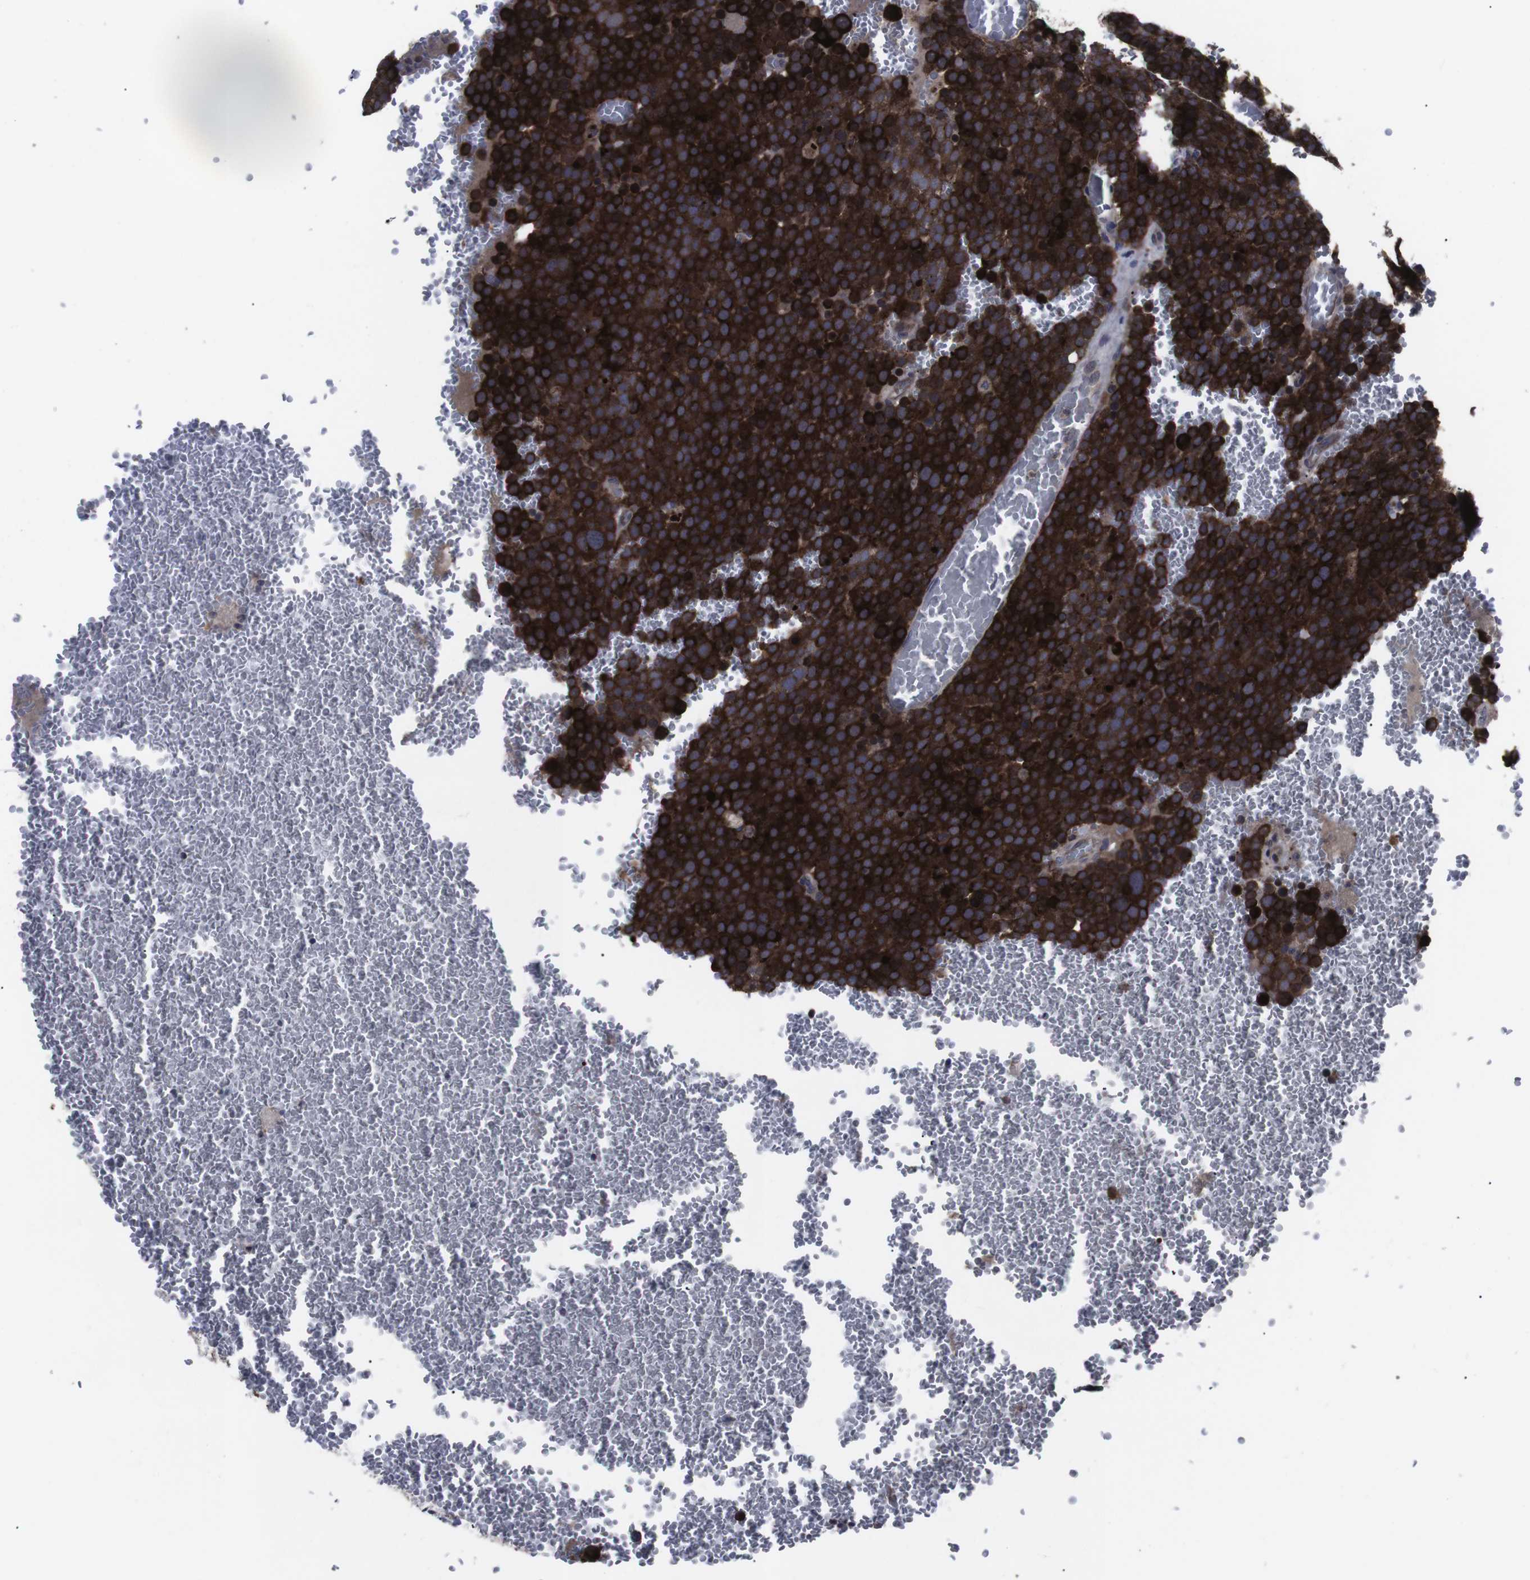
{"staining": {"intensity": "strong", "quantity": ">75%", "location": "cytoplasmic/membranous"}, "tissue": "testis cancer", "cell_type": "Tumor cells", "image_type": "cancer", "snomed": [{"axis": "morphology", "description": "Seminoma, NOS"}, {"axis": "topography", "description": "Testis"}], "caption": "Immunohistochemistry (IHC) micrograph of neoplastic tissue: human testis cancer stained using immunohistochemistry (IHC) shows high levels of strong protein expression localized specifically in the cytoplasmic/membranous of tumor cells, appearing as a cytoplasmic/membranous brown color.", "gene": "HPRT1", "patient": {"sex": "male", "age": 71}}